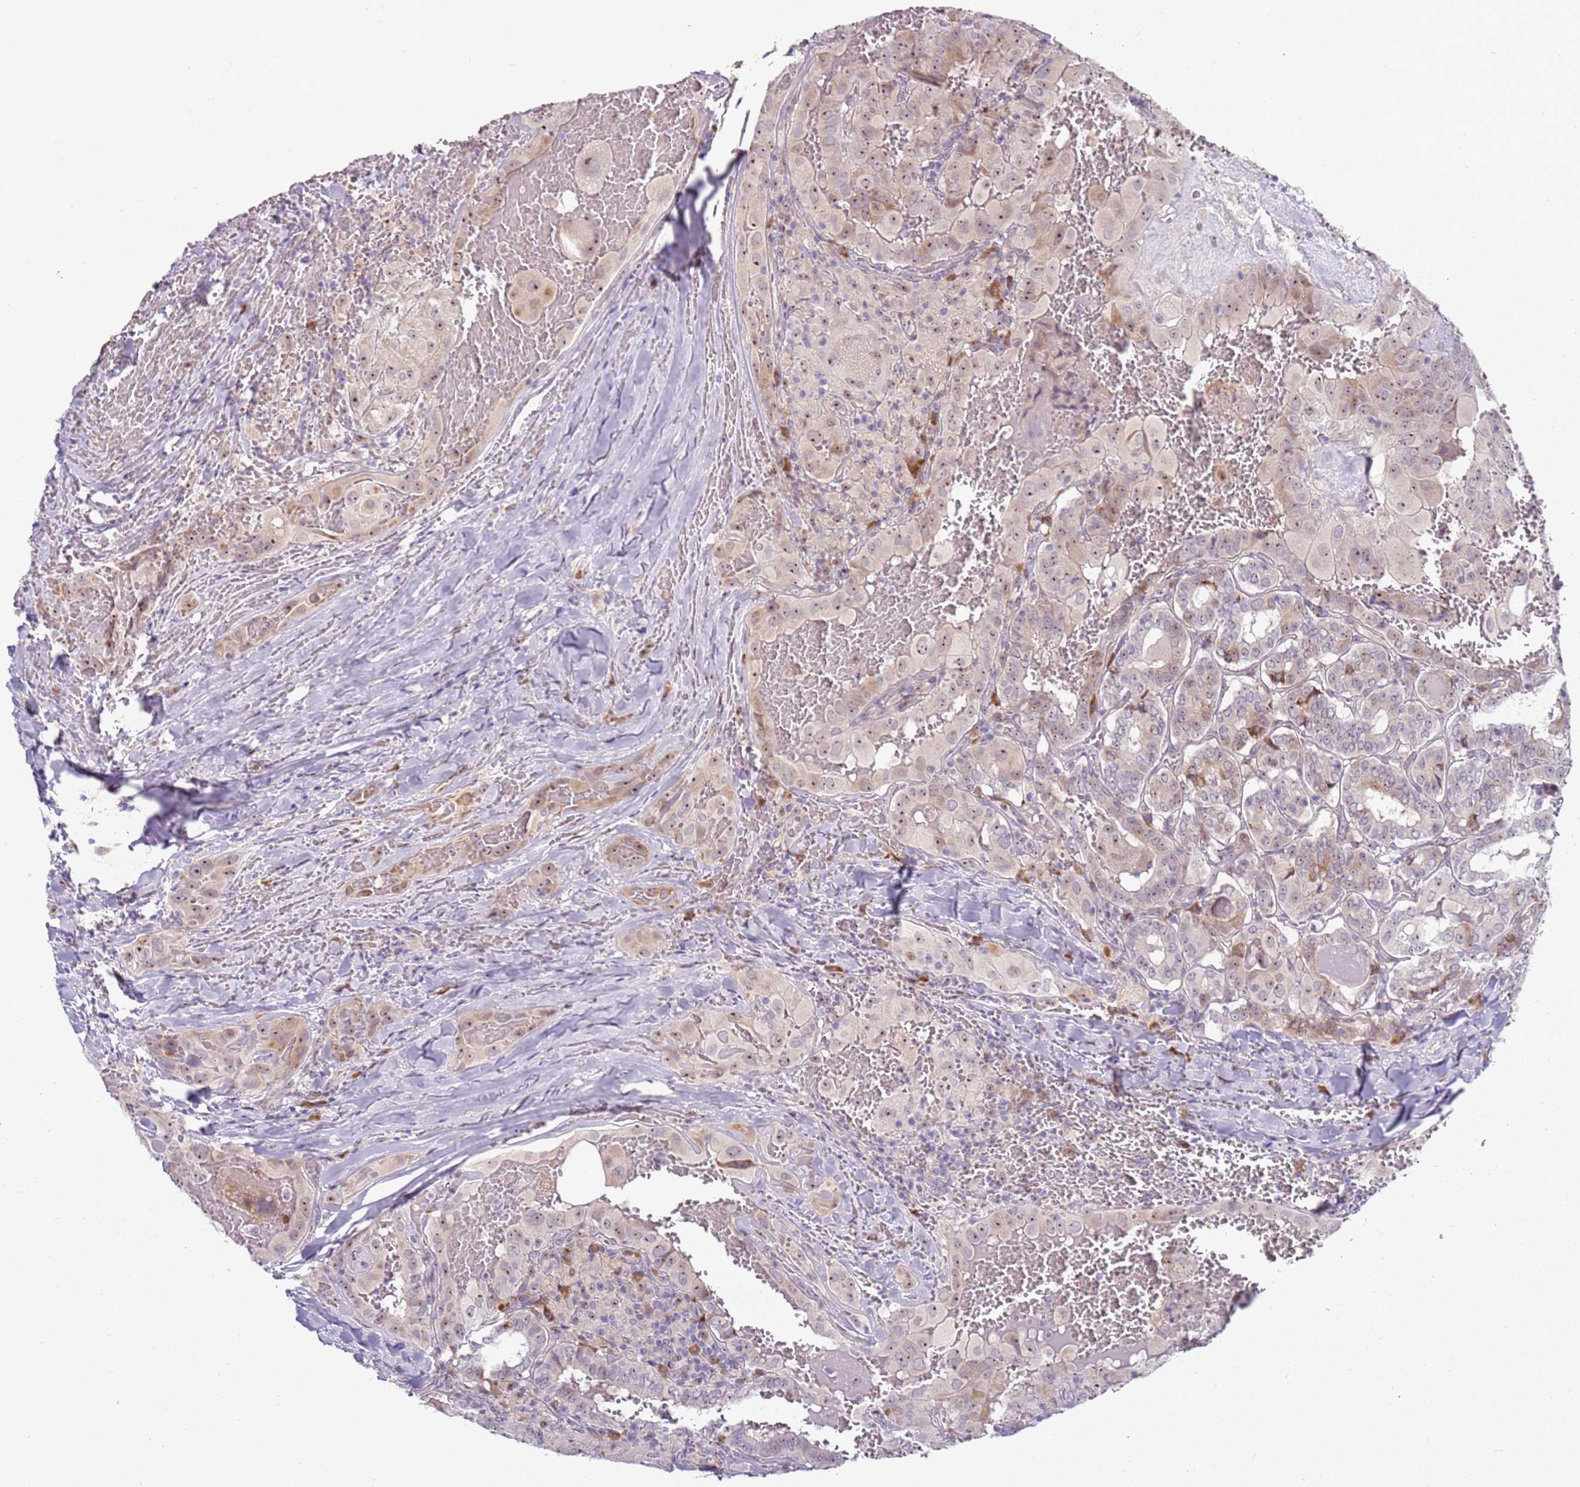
{"staining": {"intensity": "moderate", "quantity": "<25%", "location": "cytoplasmic/membranous,nuclear"}, "tissue": "thyroid cancer", "cell_type": "Tumor cells", "image_type": "cancer", "snomed": [{"axis": "morphology", "description": "Papillary adenocarcinoma, NOS"}, {"axis": "topography", "description": "Thyroid gland"}], "caption": "IHC (DAB) staining of thyroid papillary adenocarcinoma displays moderate cytoplasmic/membranous and nuclear protein positivity in approximately <25% of tumor cells.", "gene": "UCMA", "patient": {"sex": "female", "age": 72}}